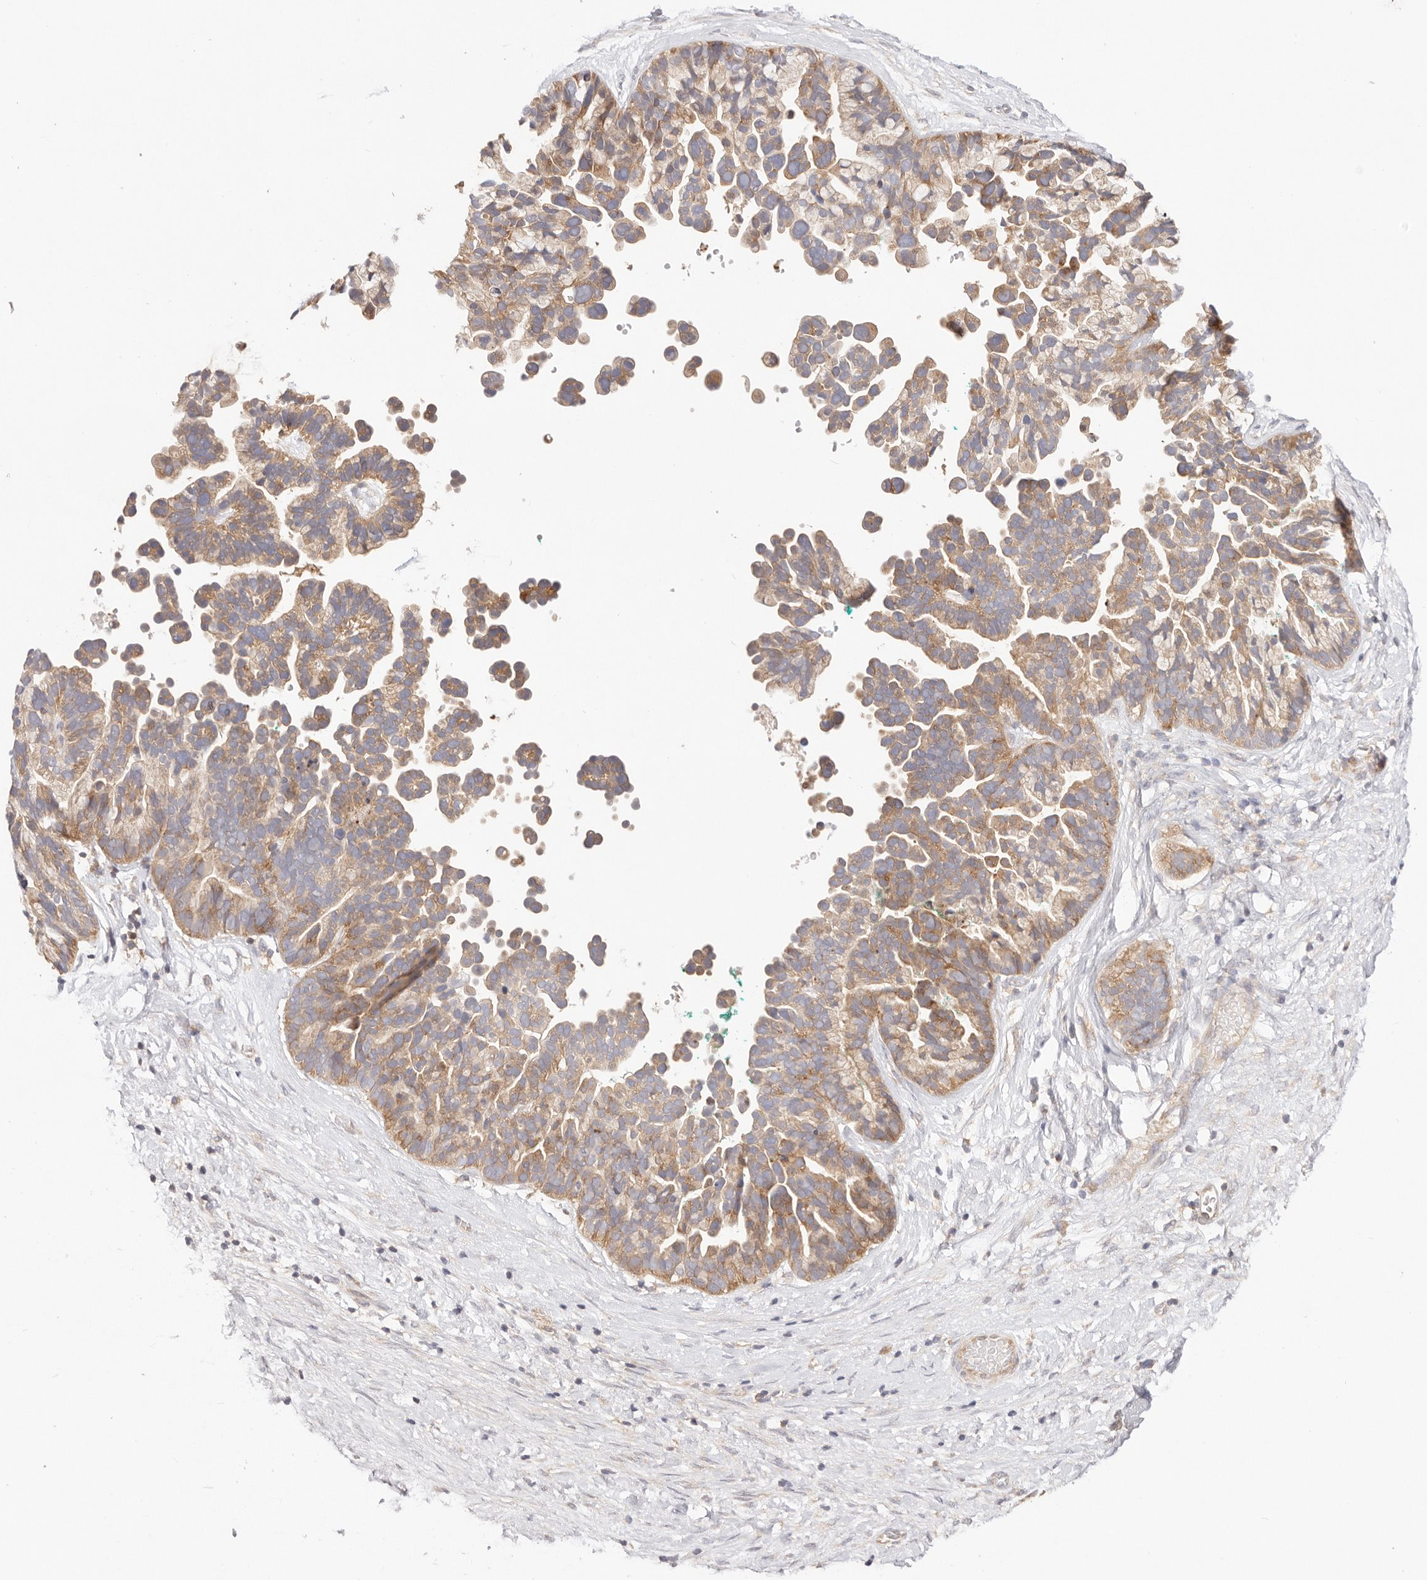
{"staining": {"intensity": "moderate", "quantity": "25%-75%", "location": "cytoplasmic/membranous"}, "tissue": "ovarian cancer", "cell_type": "Tumor cells", "image_type": "cancer", "snomed": [{"axis": "morphology", "description": "Cystadenocarcinoma, serous, NOS"}, {"axis": "topography", "description": "Ovary"}], "caption": "Serous cystadenocarcinoma (ovarian) stained for a protein (brown) reveals moderate cytoplasmic/membranous positive staining in about 25%-75% of tumor cells.", "gene": "KCMF1", "patient": {"sex": "female", "age": 56}}